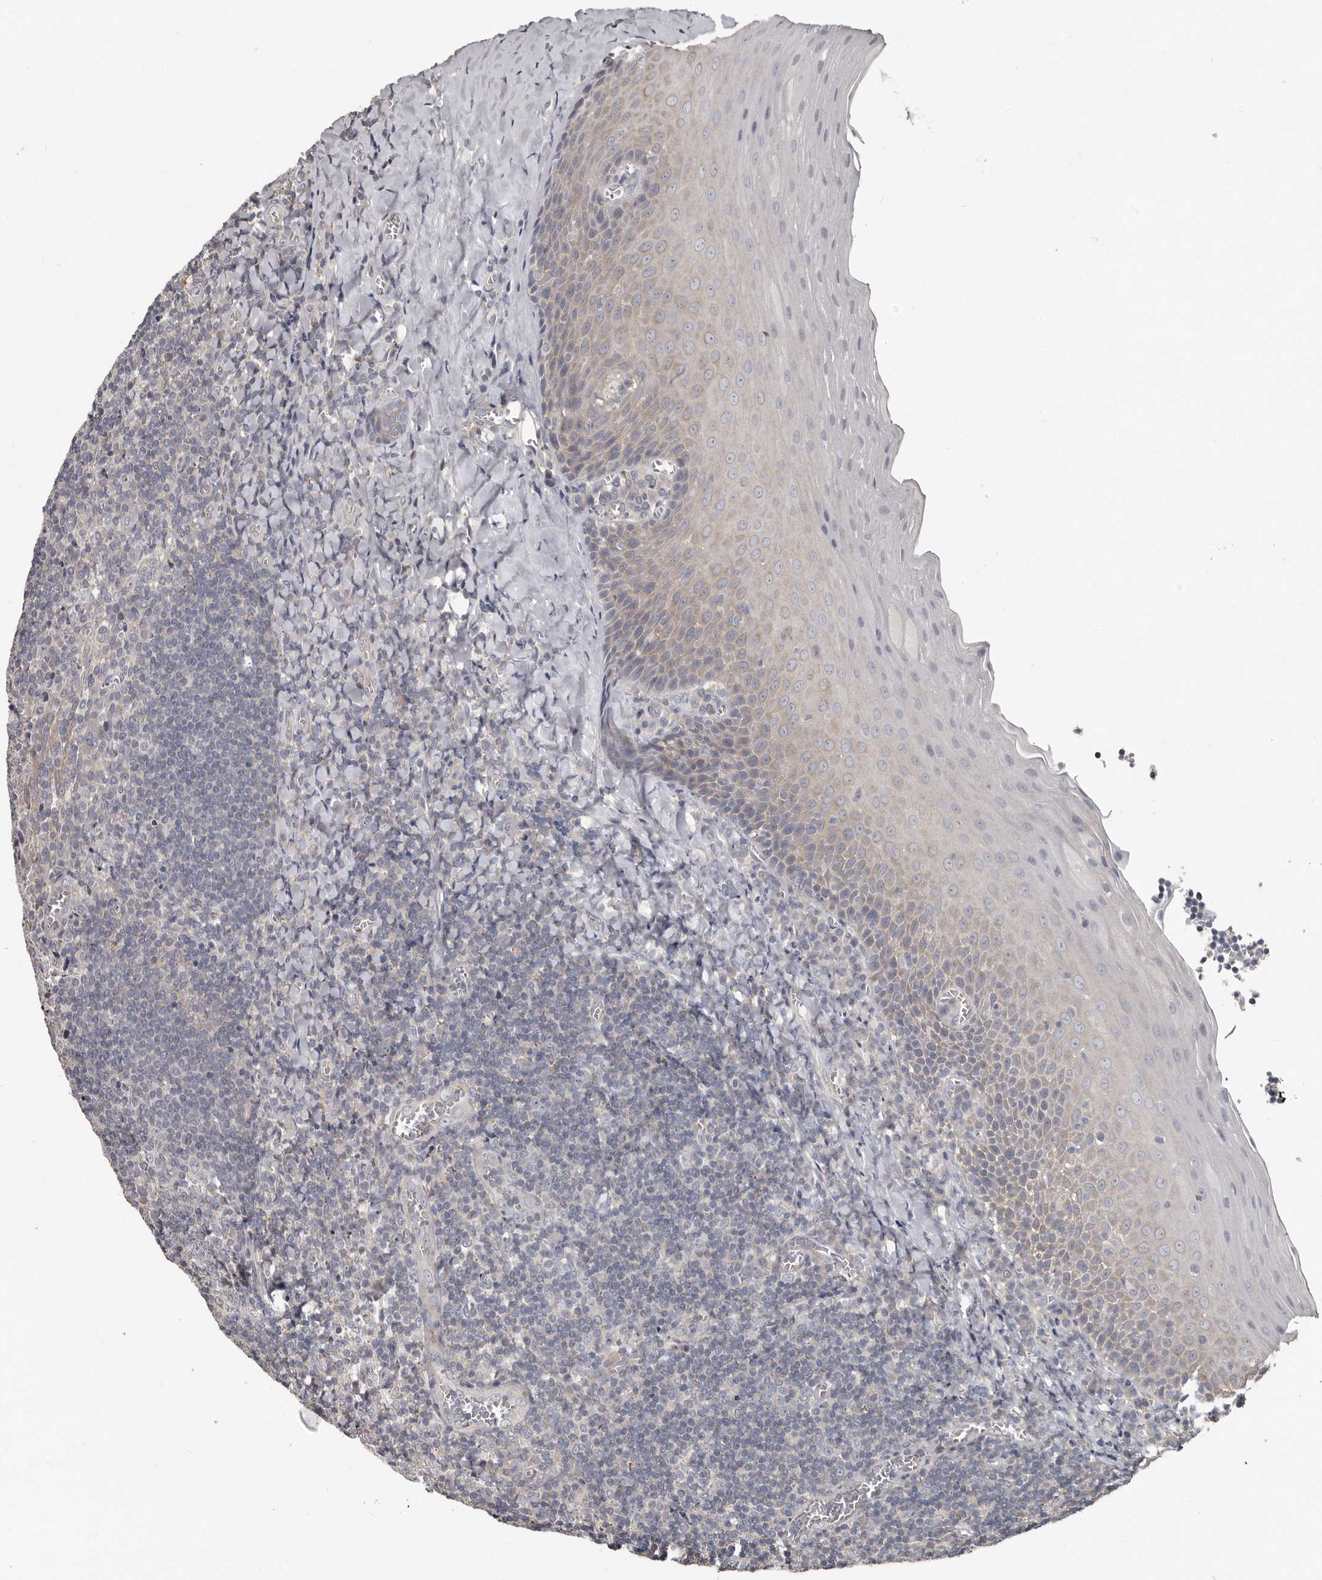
{"staining": {"intensity": "negative", "quantity": "none", "location": "none"}, "tissue": "tonsil", "cell_type": "Germinal center cells", "image_type": "normal", "snomed": [{"axis": "morphology", "description": "Normal tissue, NOS"}, {"axis": "topography", "description": "Tonsil"}], "caption": "DAB immunohistochemical staining of benign human tonsil demonstrates no significant staining in germinal center cells.", "gene": "CA6", "patient": {"sex": "male", "age": 27}}